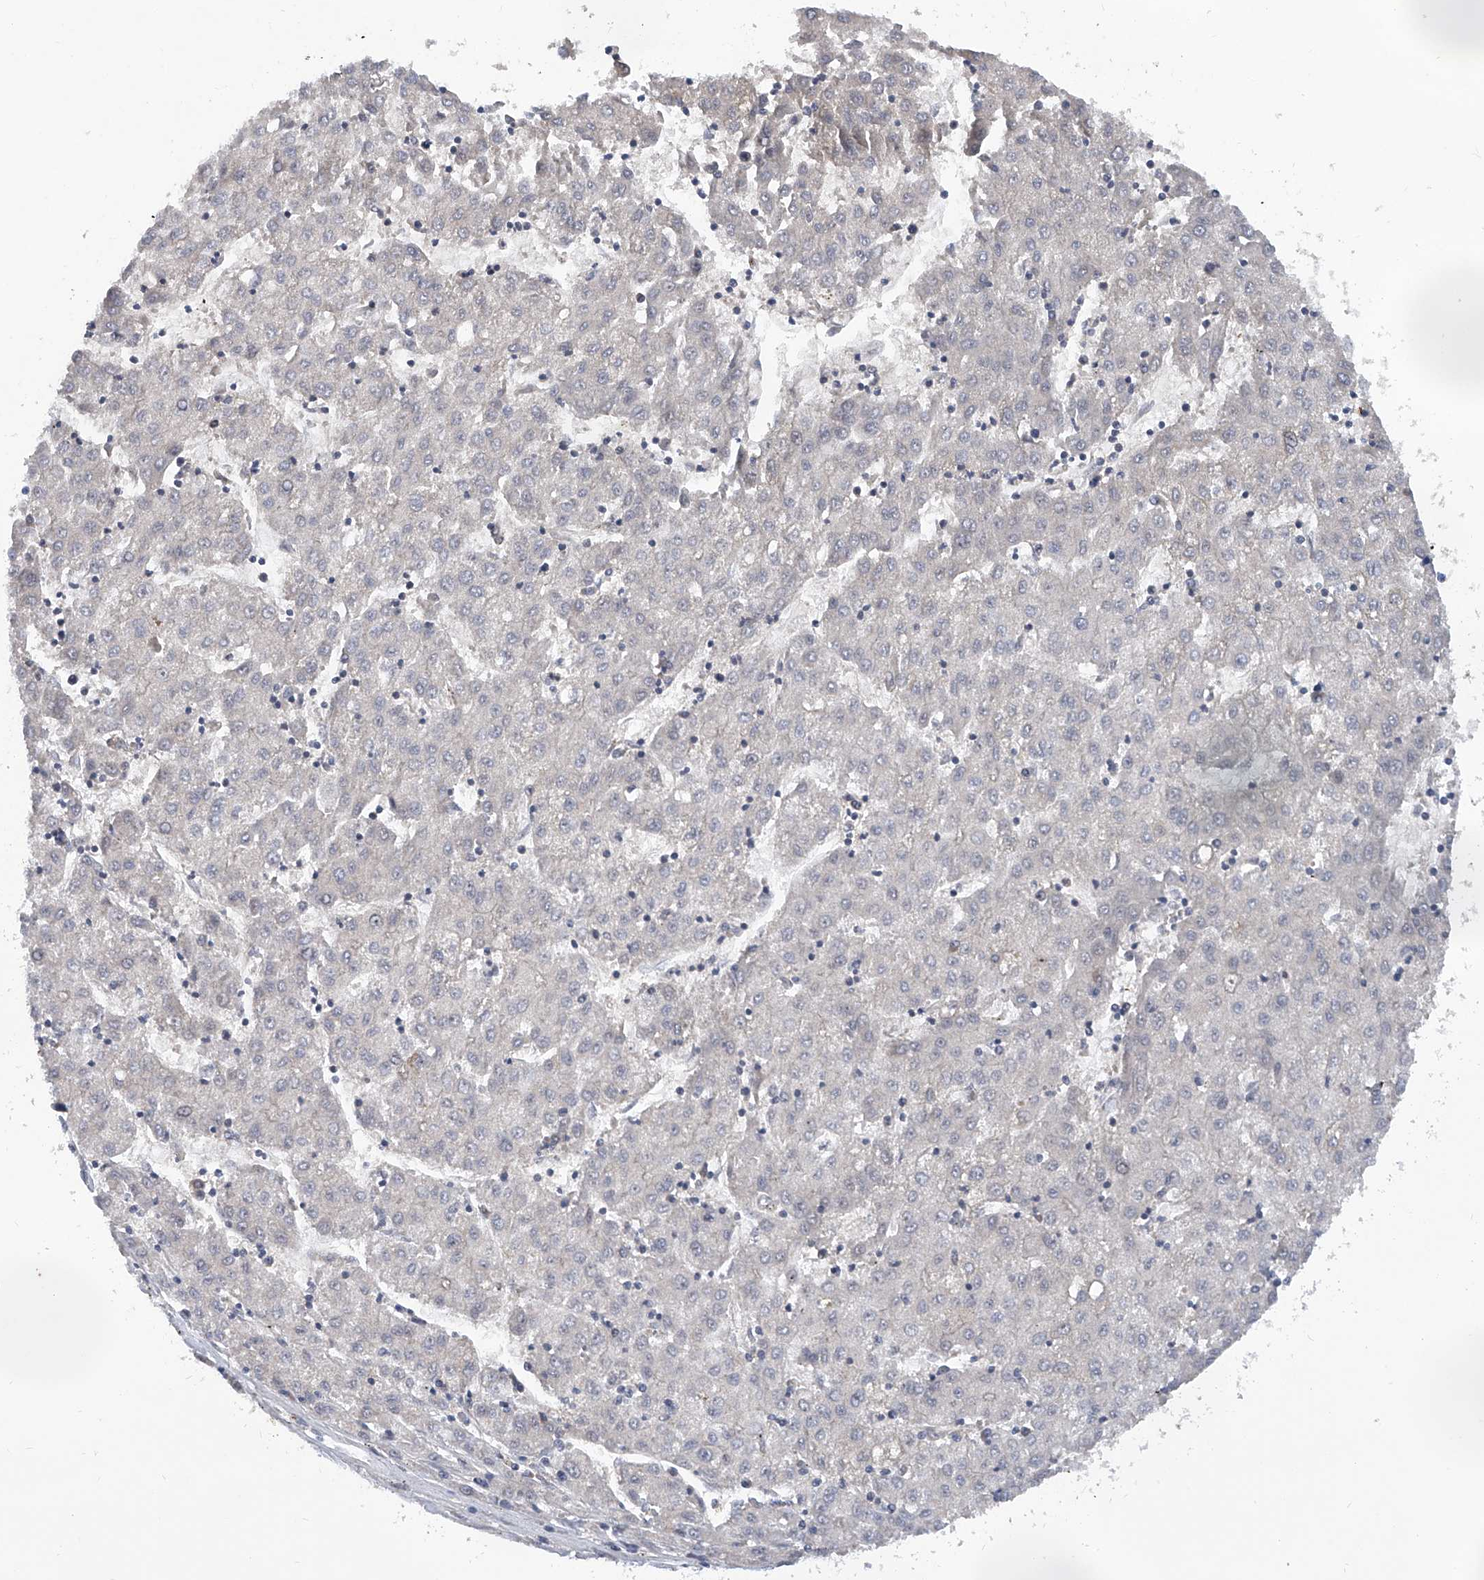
{"staining": {"intensity": "negative", "quantity": "none", "location": "none"}, "tissue": "liver cancer", "cell_type": "Tumor cells", "image_type": "cancer", "snomed": [{"axis": "morphology", "description": "Carcinoma, Hepatocellular, NOS"}, {"axis": "topography", "description": "Liver"}], "caption": "This micrograph is of hepatocellular carcinoma (liver) stained with IHC to label a protein in brown with the nuclei are counter-stained blue. There is no expression in tumor cells. Nuclei are stained in blue.", "gene": "NT5C3A", "patient": {"sex": "male", "age": 72}}